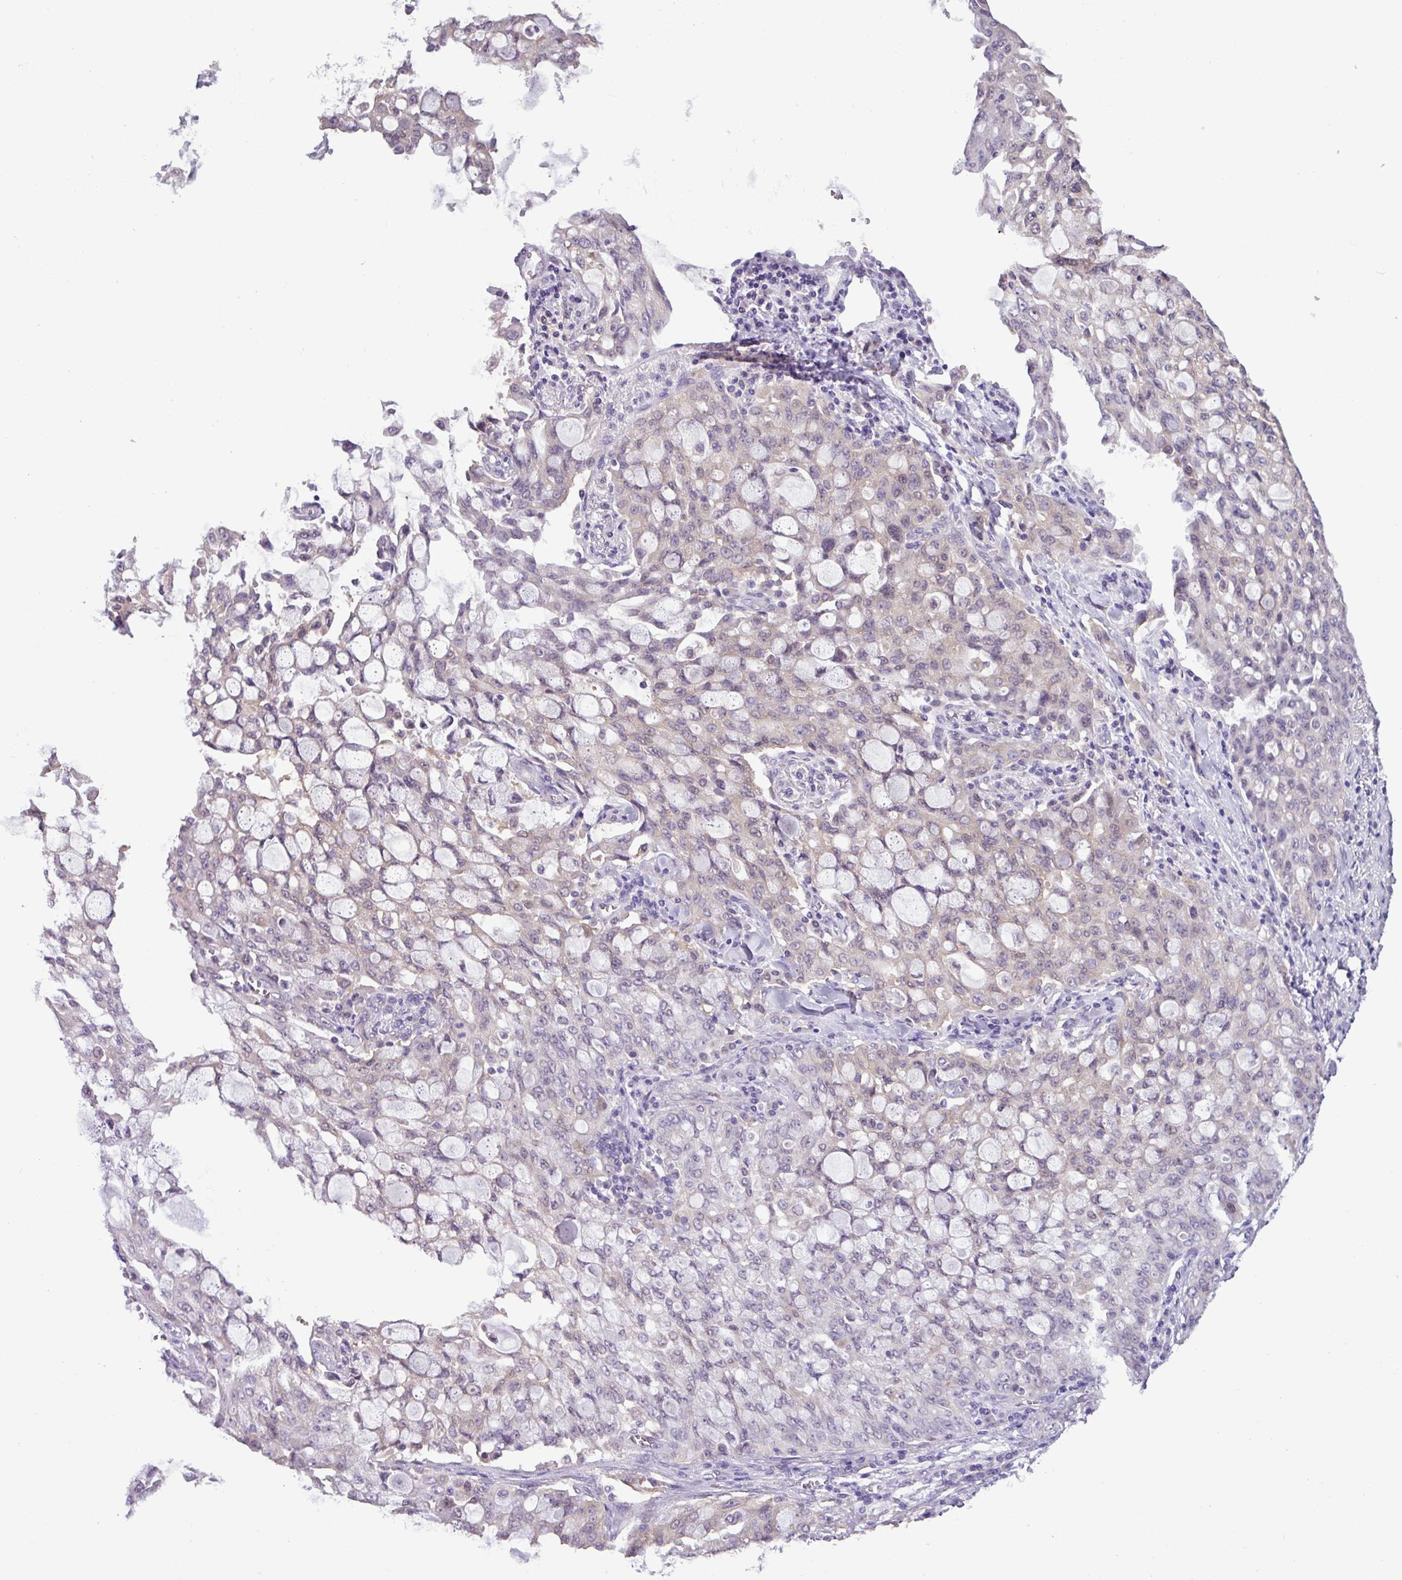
{"staining": {"intensity": "weak", "quantity": "25%-75%", "location": "cytoplasmic/membranous"}, "tissue": "lung cancer", "cell_type": "Tumor cells", "image_type": "cancer", "snomed": [{"axis": "morphology", "description": "Adenocarcinoma, NOS"}, {"axis": "topography", "description": "Lung"}], "caption": "Adenocarcinoma (lung) was stained to show a protein in brown. There is low levels of weak cytoplasmic/membranous expression in about 25%-75% of tumor cells.", "gene": "TONSL", "patient": {"sex": "female", "age": 44}}